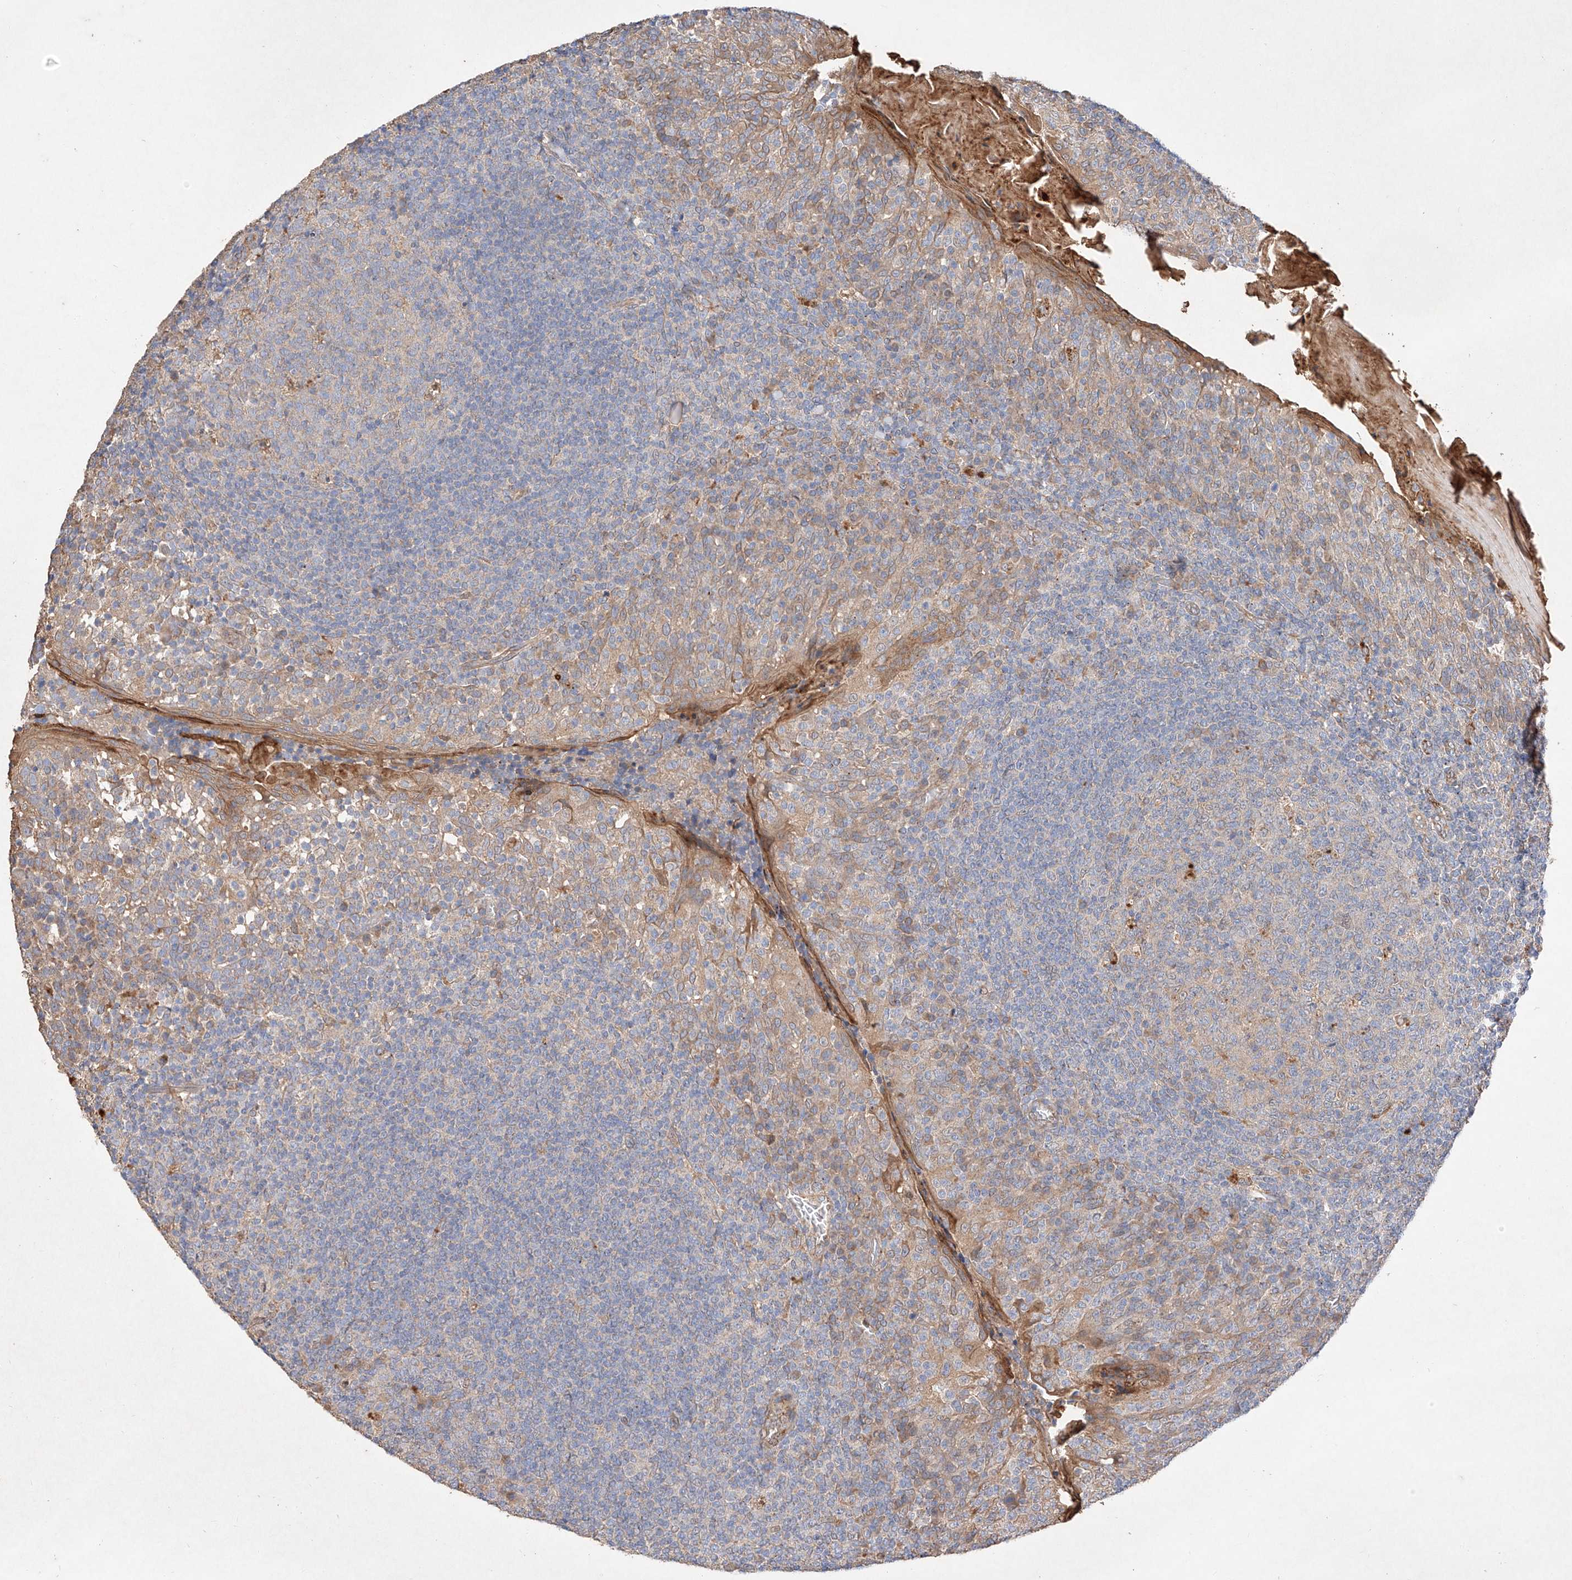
{"staining": {"intensity": "moderate", "quantity": "<25%", "location": "cytoplasmic/membranous"}, "tissue": "tonsil", "cell_type": "Germinal center cells", "image_type": "normal", "snomed": [{"axis": "morphology", "description": "Normal tissue, NOS"}, {"axis": "topography", "description": "Tonsil"}], "caption": "Immunohistochemistry (IHC) of benign tonsil displays low levels of moderate cytoplasmic/membranous positivity in about <25% of germinal center cells.", "gene": "C6orf62", "patient": {"sex": "female", "age": 19}}